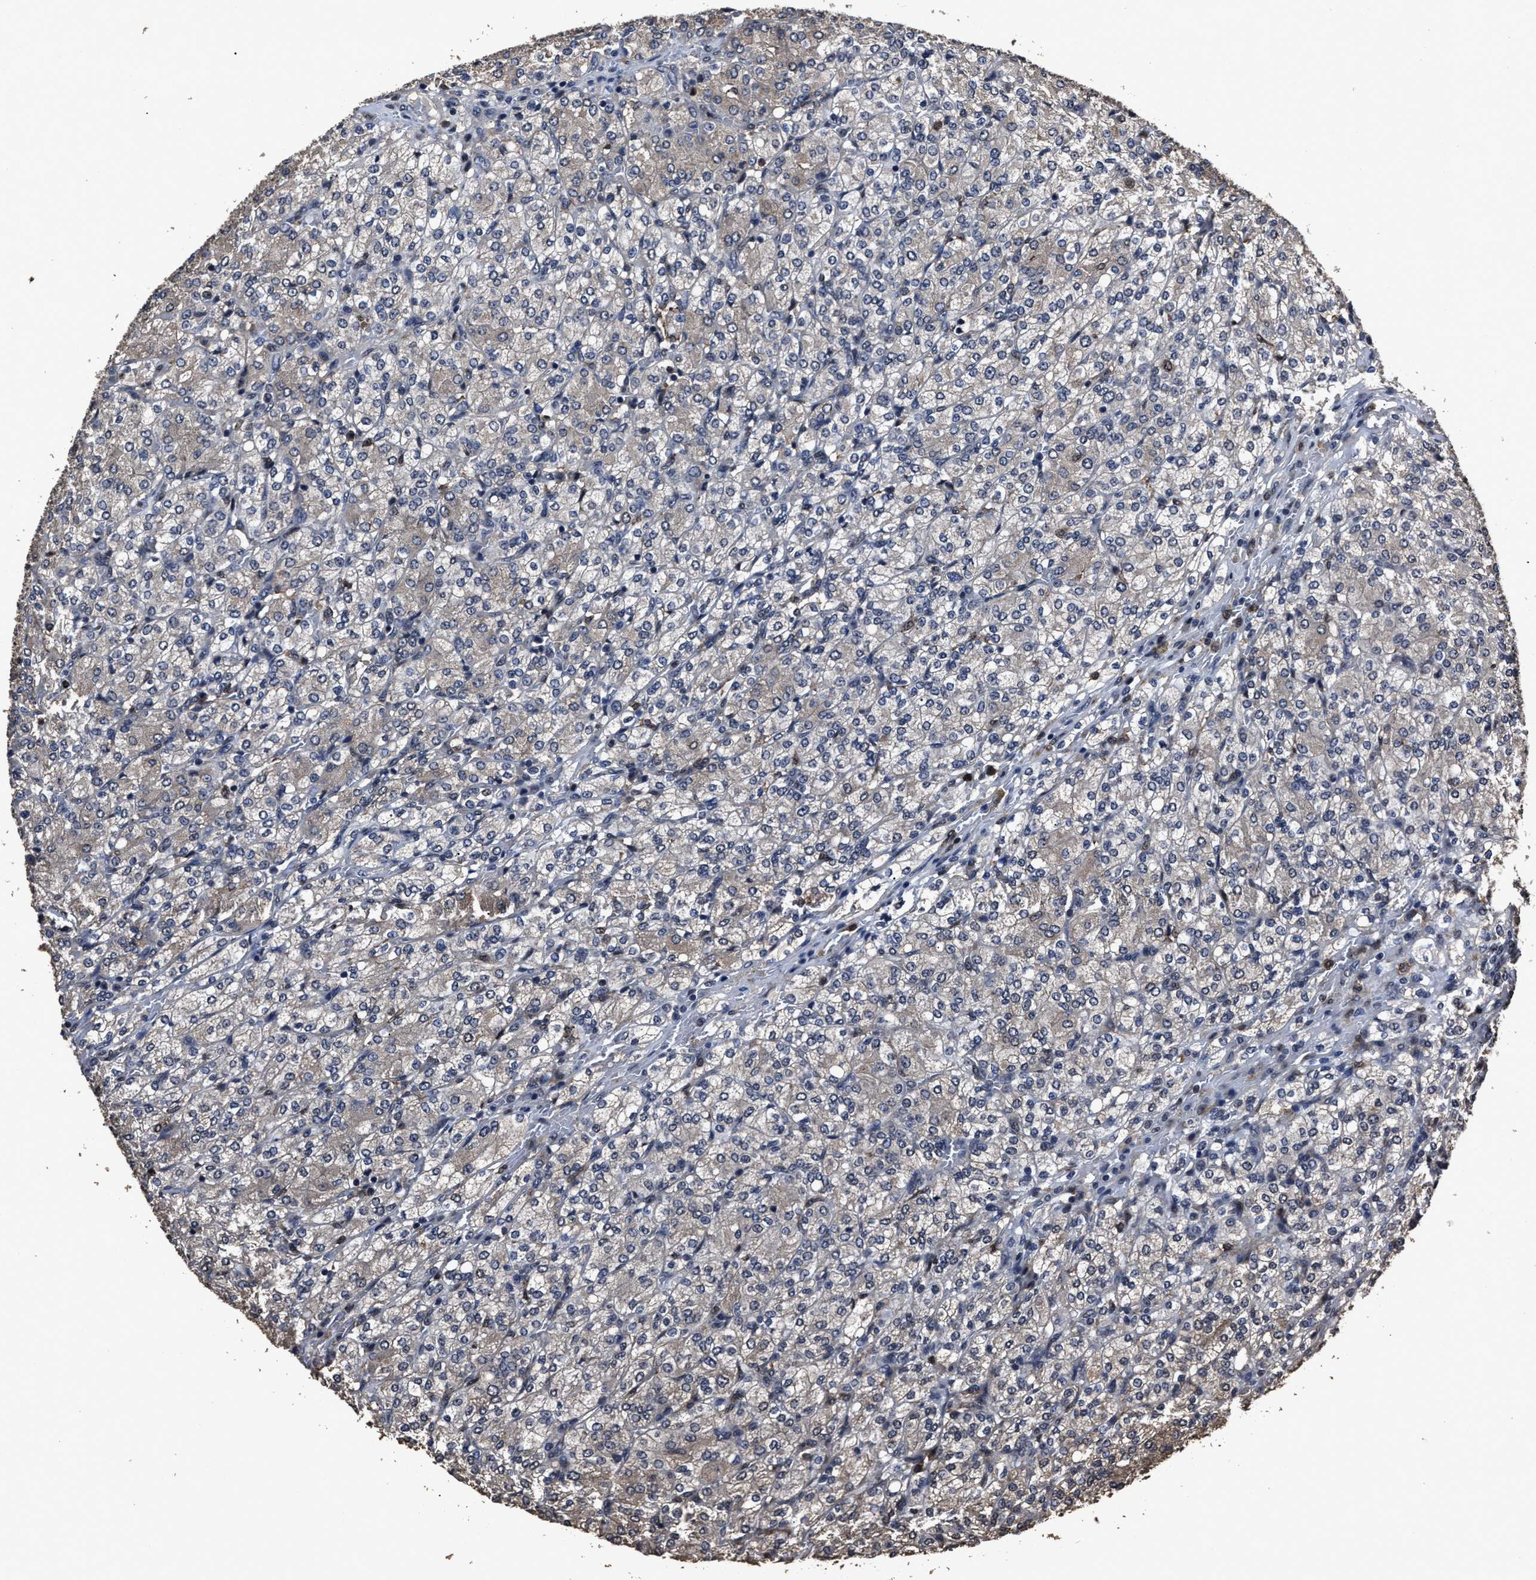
{"staining": {"intensity": "weak", "quantity": "<25%", "location": "cytoplasmic/membranous"}, "tissue": "renal cancer", "cell_type": "Tumor cells", "image_type": "cancer", "snomed": [{"axis": "morphology", "description": "Adenocarcinoma, NOS"}, {"axis": "topography", "description": "Kidney"}], "caption": "This is an immunohistochemistry photomicrograph of human renal cancer. There is no staining in tumor cells.", "gene": "RSBN1L", "patient": {"sex": "male", "age": 77}}